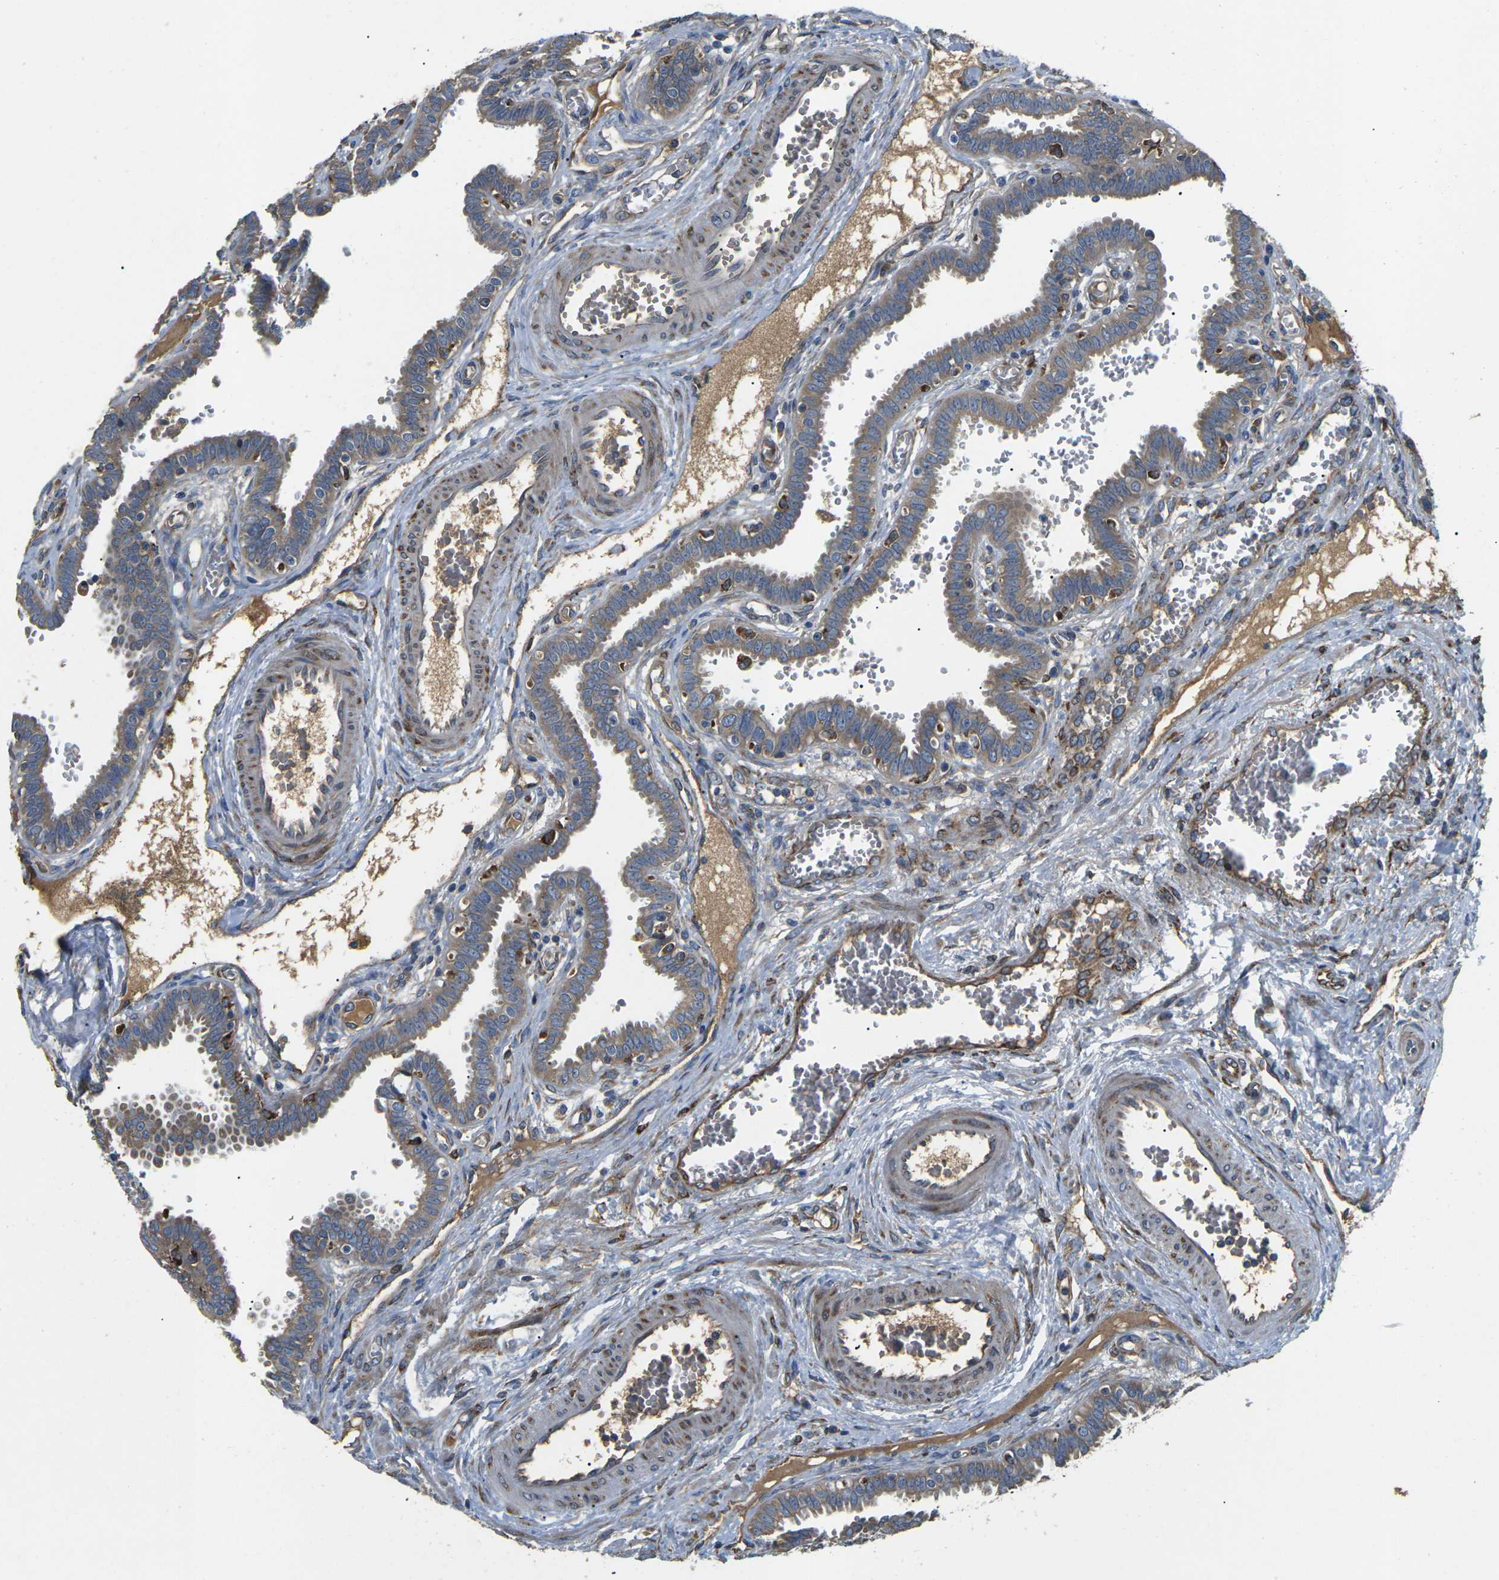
{"staining": {"intensity": "weak", "quantity": ">75%", "location": "cytoplasmic/membranous"}, "tissue": "fallopian tube", "cell_type": "Glandular cells", "image_type": "normal", "snomed": [{"axis": "morphology", "description": "Normal tissue, NOS"}, {"axis": "topography", "description": "Fallopian tube"}], "caption": "Fallopian tube stained for a protein displays weak cytoplasmic/membranous positivity in glandular cells. (DAB IHC, brown staining for protein, blue staining for nuclei).", "gene": "PDZD8", "patient": {"sex": "female", "age": 32}}